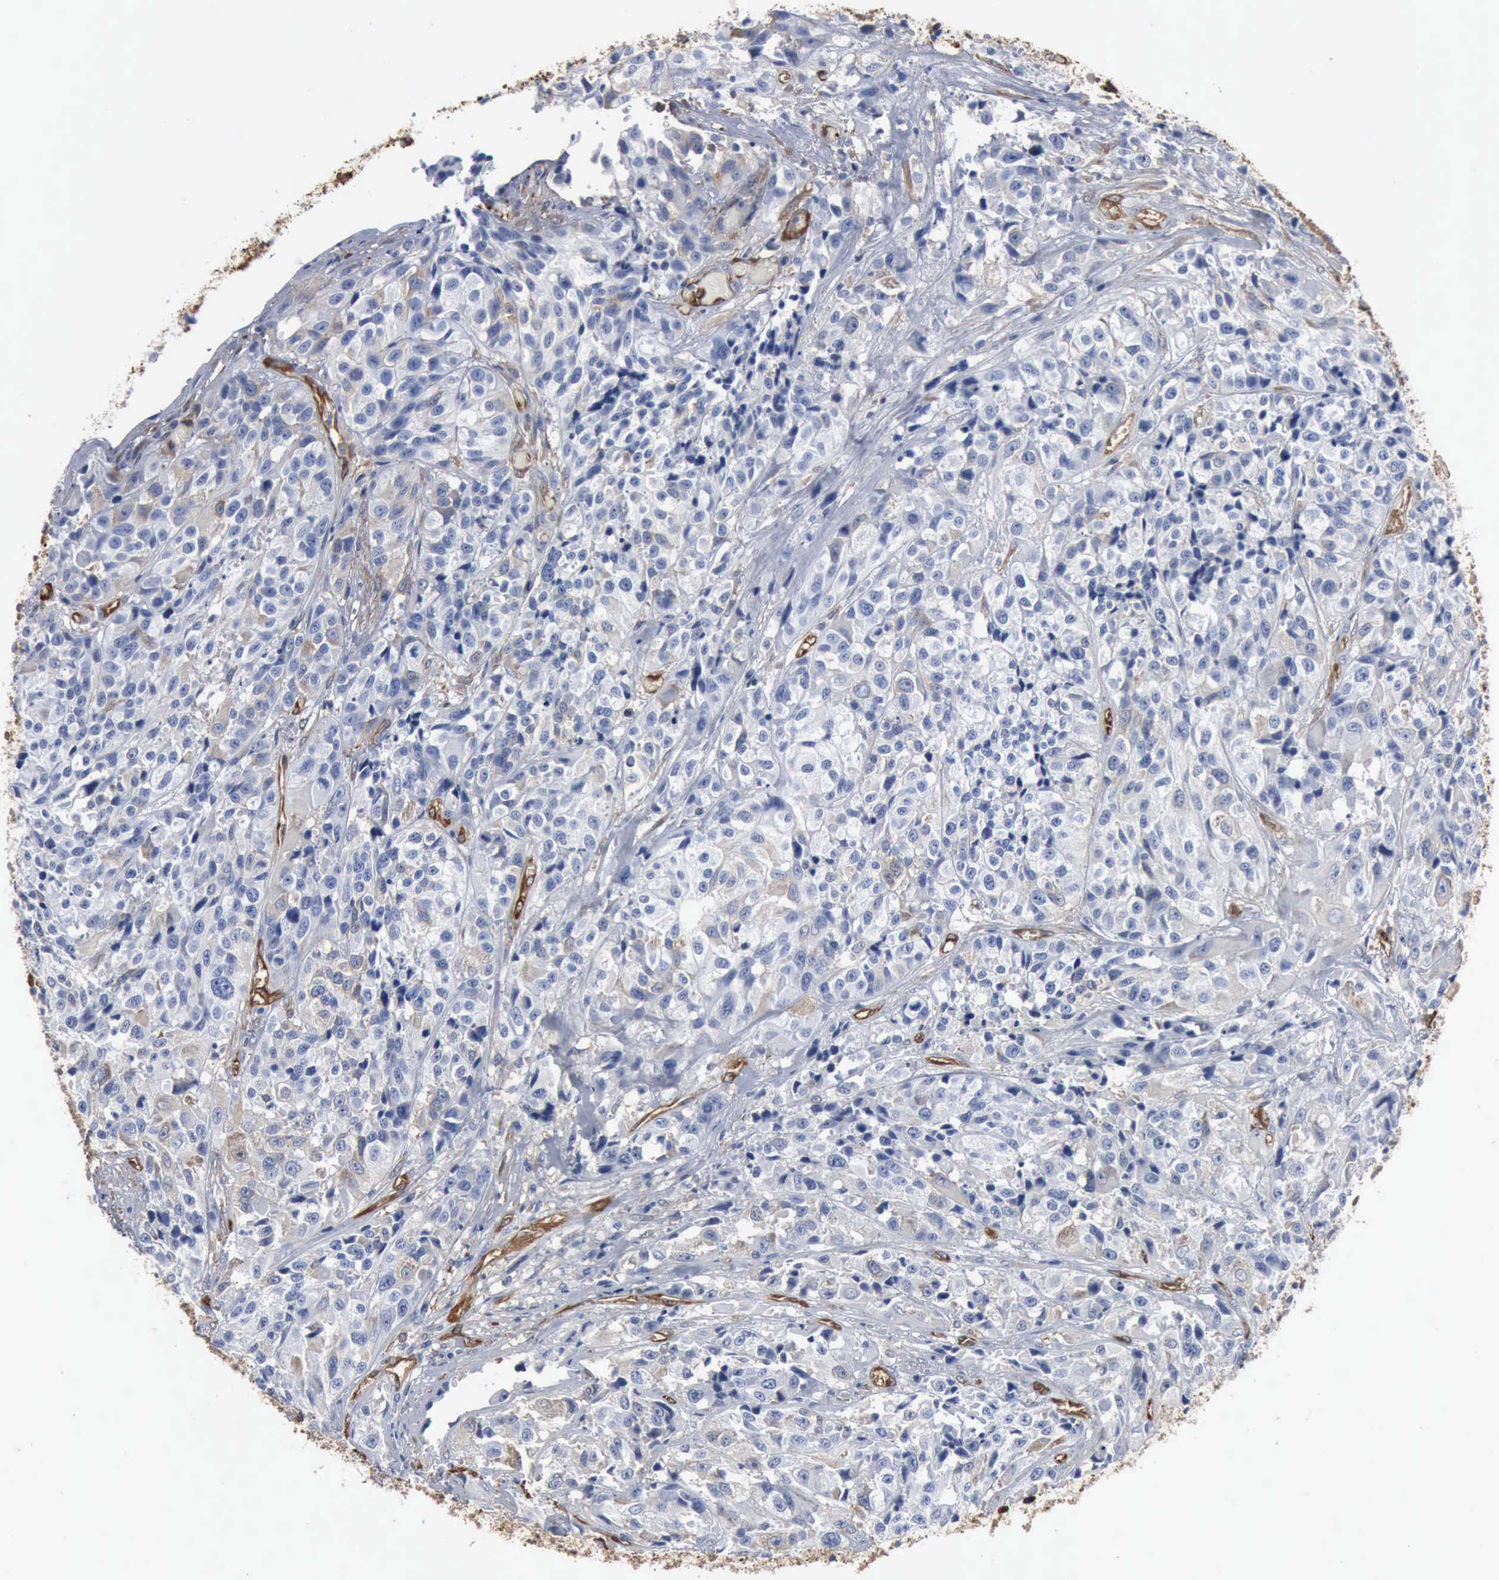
{"staining": {"intensity": "negative", "quantity": "none", "location": "none"}, "tissue": "urothelial cancer", "cell_type": "Tumor cells", "image_type": "cancer", "snomed": [{"axis": "morphology", "description": "Urothelial carcinoma, High grade"}, {"axis": "topography", "description": "Urinary bladder"}], "caption": "DAB (3,3'-diaminobenzidine) immunohistochemical staining of human urothelial cancer demonstrates no significant staining in tumor cells.", "gene": "FSCN1", "patient": {"sex": "female", "age": 81}}